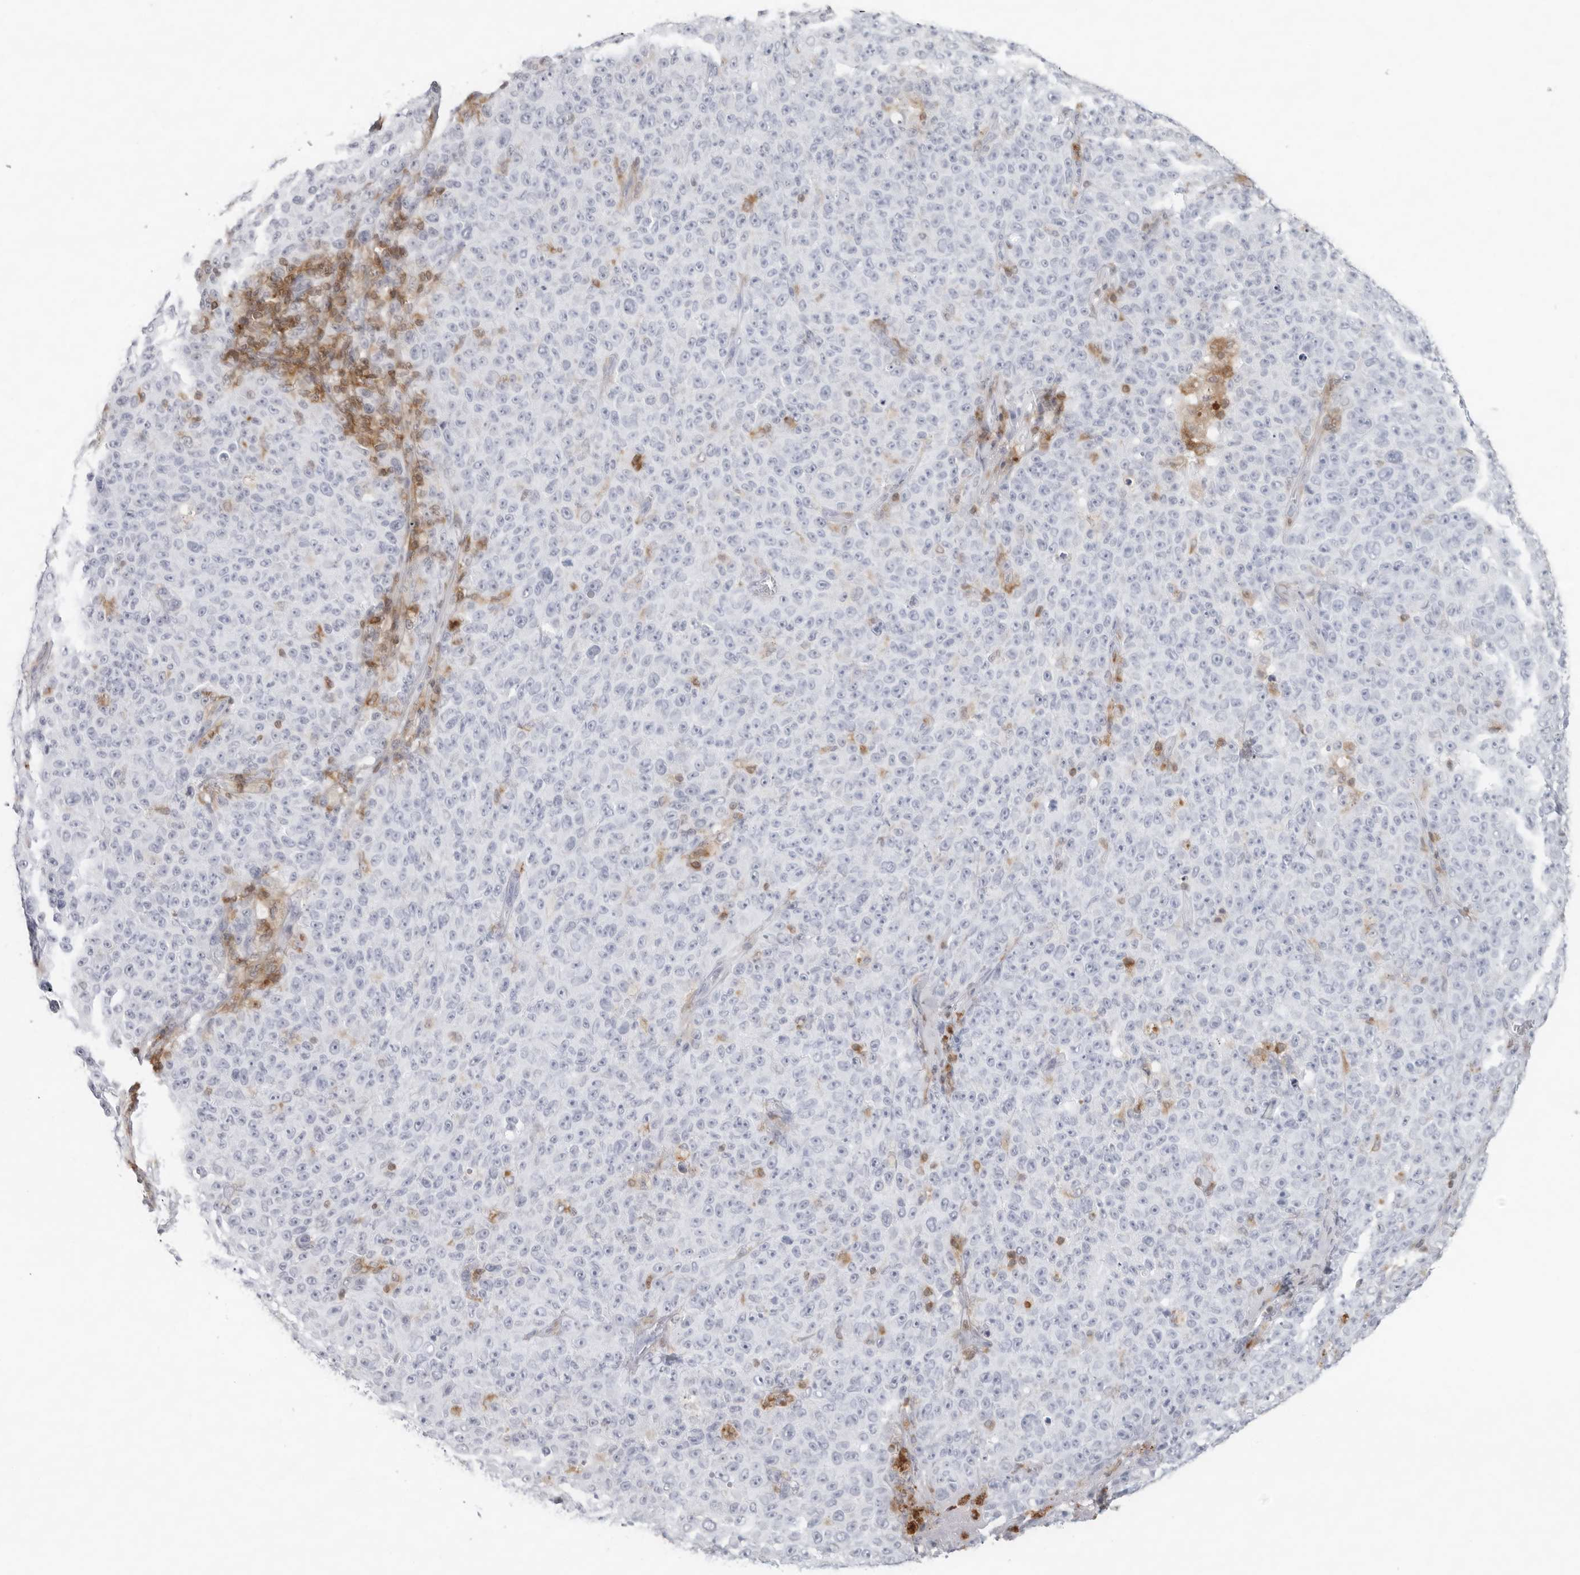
{"staining": {"intensity": "negative", "quantity": "none", "location": "none"}, "tissue": "melanoma", "cell_type": "Tumor cells", "image_type": "cancer", "snomed": [{"axis": "morphology", "description": "Malignant melanoma, NOS"}, {"axis": "topography", "description": "Skin"}], "caption": "IHC image of neoplastic tissue: human melanoma stained with DAB (3,3'-diaminobenzidine) reveals no significant protein positivity in tumor cells.", "gene": "FMNL1", "patient": {"sex": "female", "age": 82}}